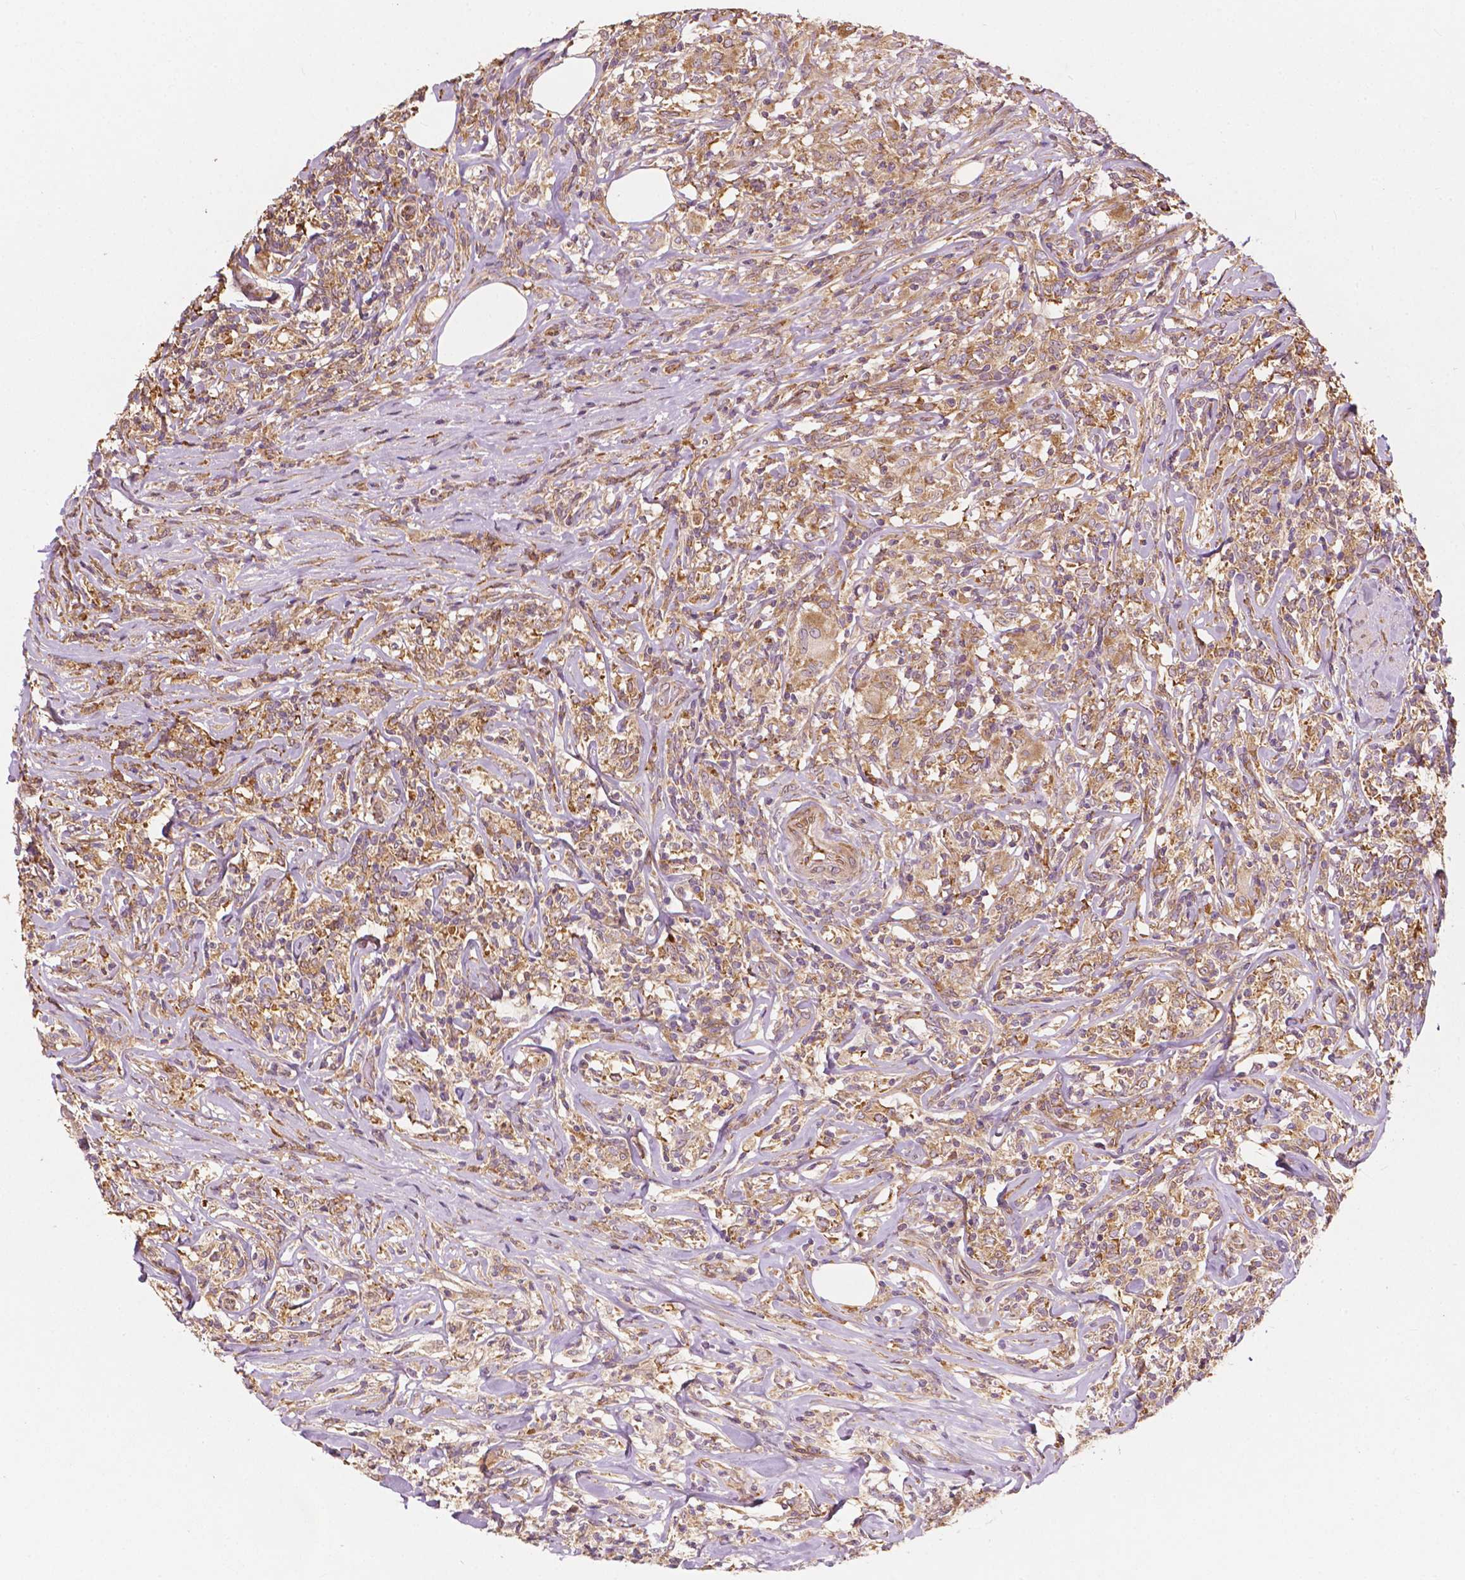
{"staining": {"intensity": "moderate", "quantity": ">75%", "location": "cytoplasmic/membranous"}, "tissue": "lymphoma", "cell_type": "Tumor cells", "image_type": "cancer", "snomed": [{"axis": "morphology", "description": "Malignant lymphoma, non-Hodgkin's type, High grade"}, {"axis": "topography", "description": "Lymph node"}], "caption": "There is medium levels of moderate cytoplasmic/membranous expression in tumor cells of lymphoma, as demonstrated by immunohistochemical staining (brown color).", "gene": "G3BP1", "patient": {"sex": "female", "age": 84}}